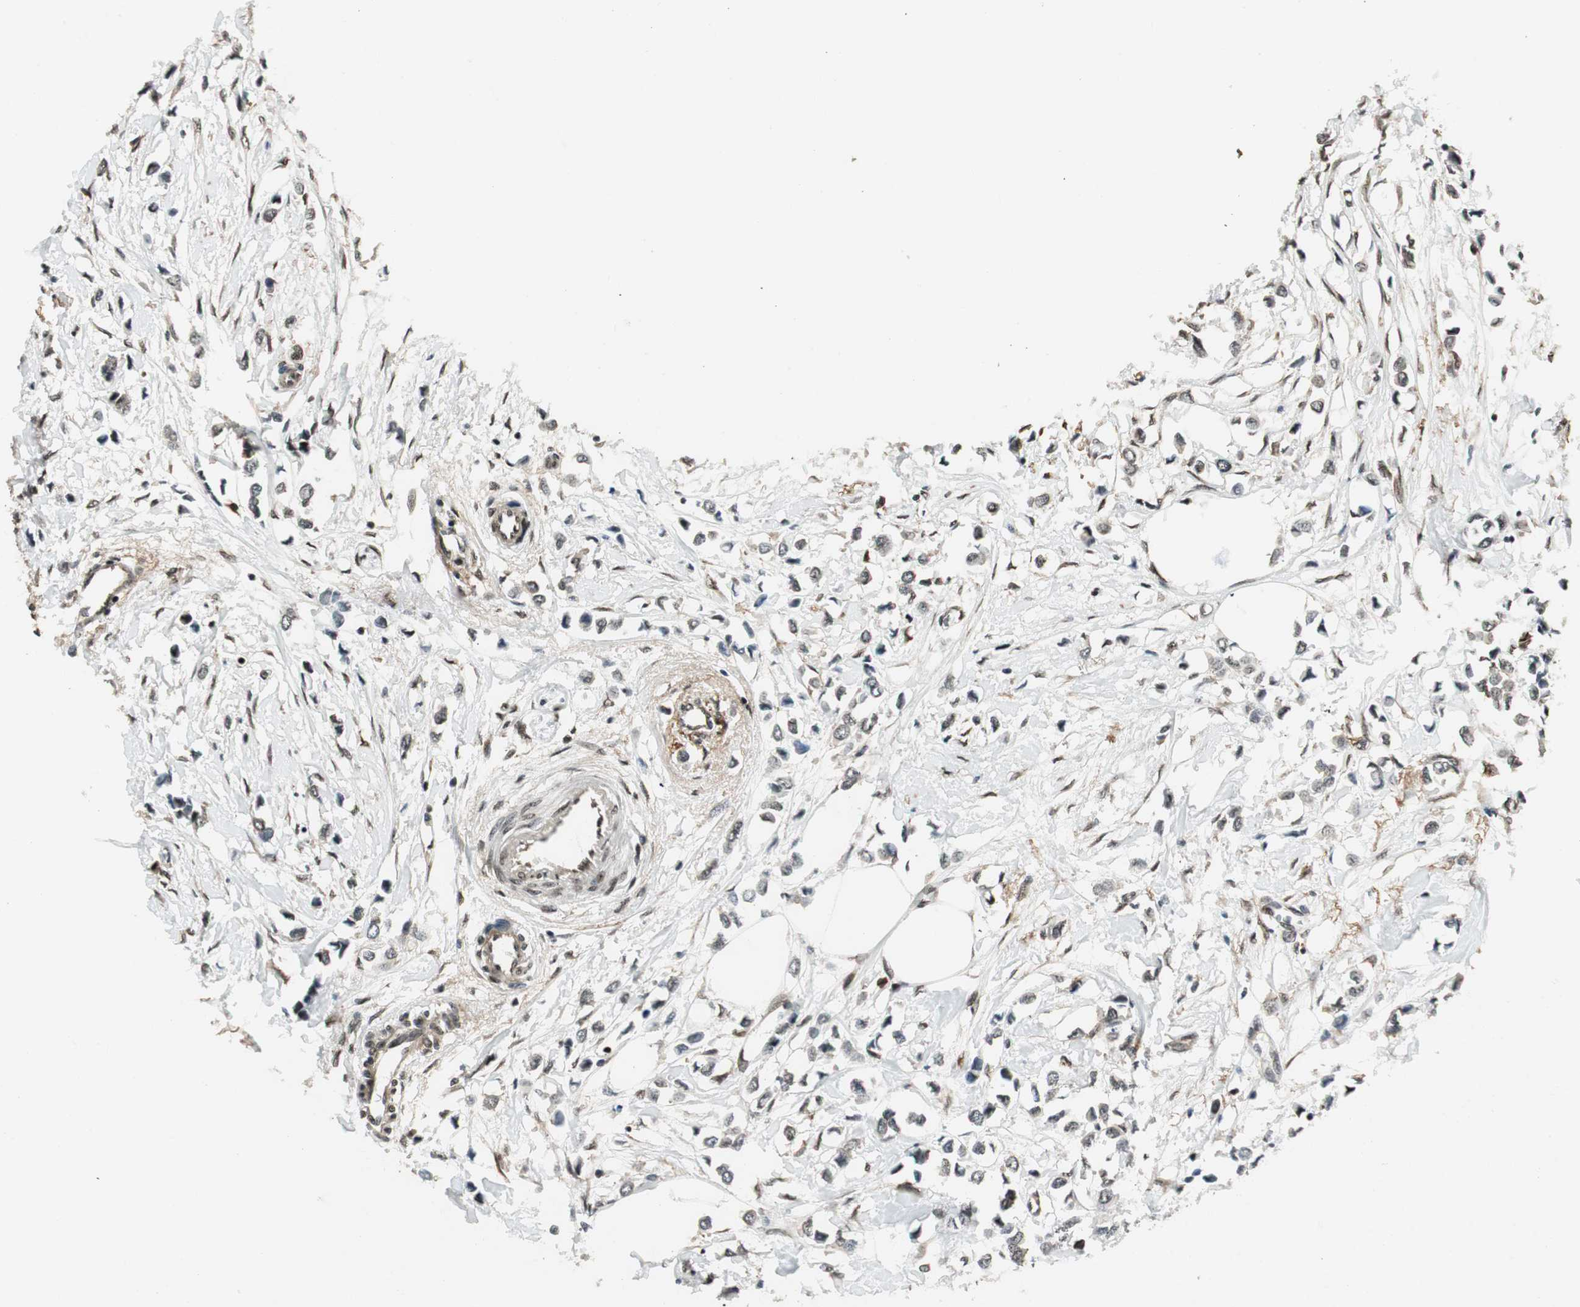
{"staining": {"intensity": "weak", "quantity": "<25%", "location": "nuclear"}, "tissue": "breast cancer", "cell_type": "Tumor cells", "image_type": "cancer", "snomed": [{"axis": "morphology", "description": "Lobular carcinoma"}, {"axis": "topography", "description": "Breast"}], "caption": "Tumor cells are negative for protein expression in human breast lobular carcinoma. (Brightfield microscopy of DAB (3,3'-diaminobenzidine) immunohistochemistry (IHC) at high magnification).", "gene": "RING1", "patient": {"sex": "female", "age": 51}}